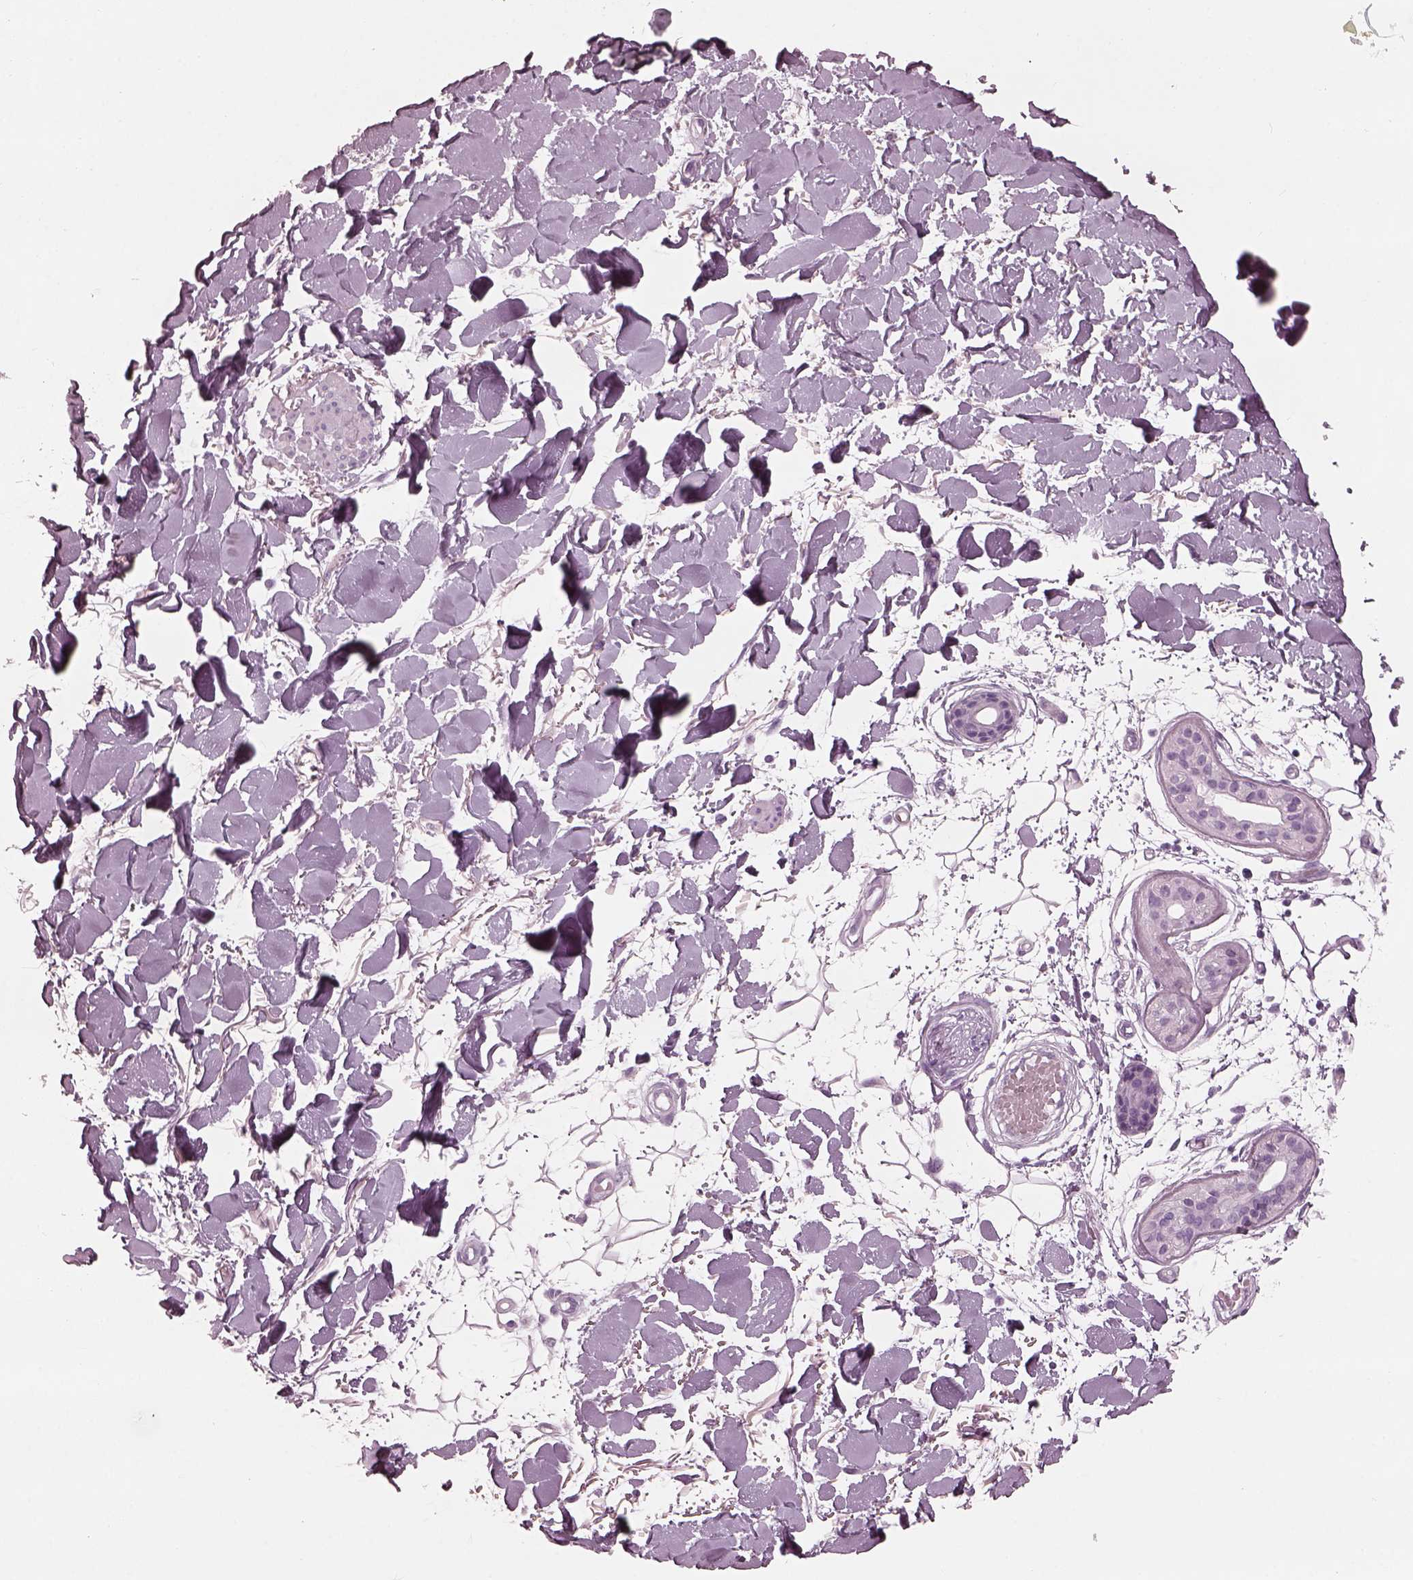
{"staining": {"intensity": "negative", "quantity": "none", "location": "none"}, "tissue": "skin cancer", "cell_type": "Tumor cells", "image_type": "cancer", "snomed": [{"axis": "morphology", "description": "Squamous cell carcinoma, NOS"}, {"axis": "topography", "description": "Skin"}, {"axis": "topography", "description": "Vulva"}], "caption": "Tumor cells show no significant expression in skin cancer (squamous cell carcinoma).", "gene": "FABP9", "patient": {"sex": "female", "age": 75}}